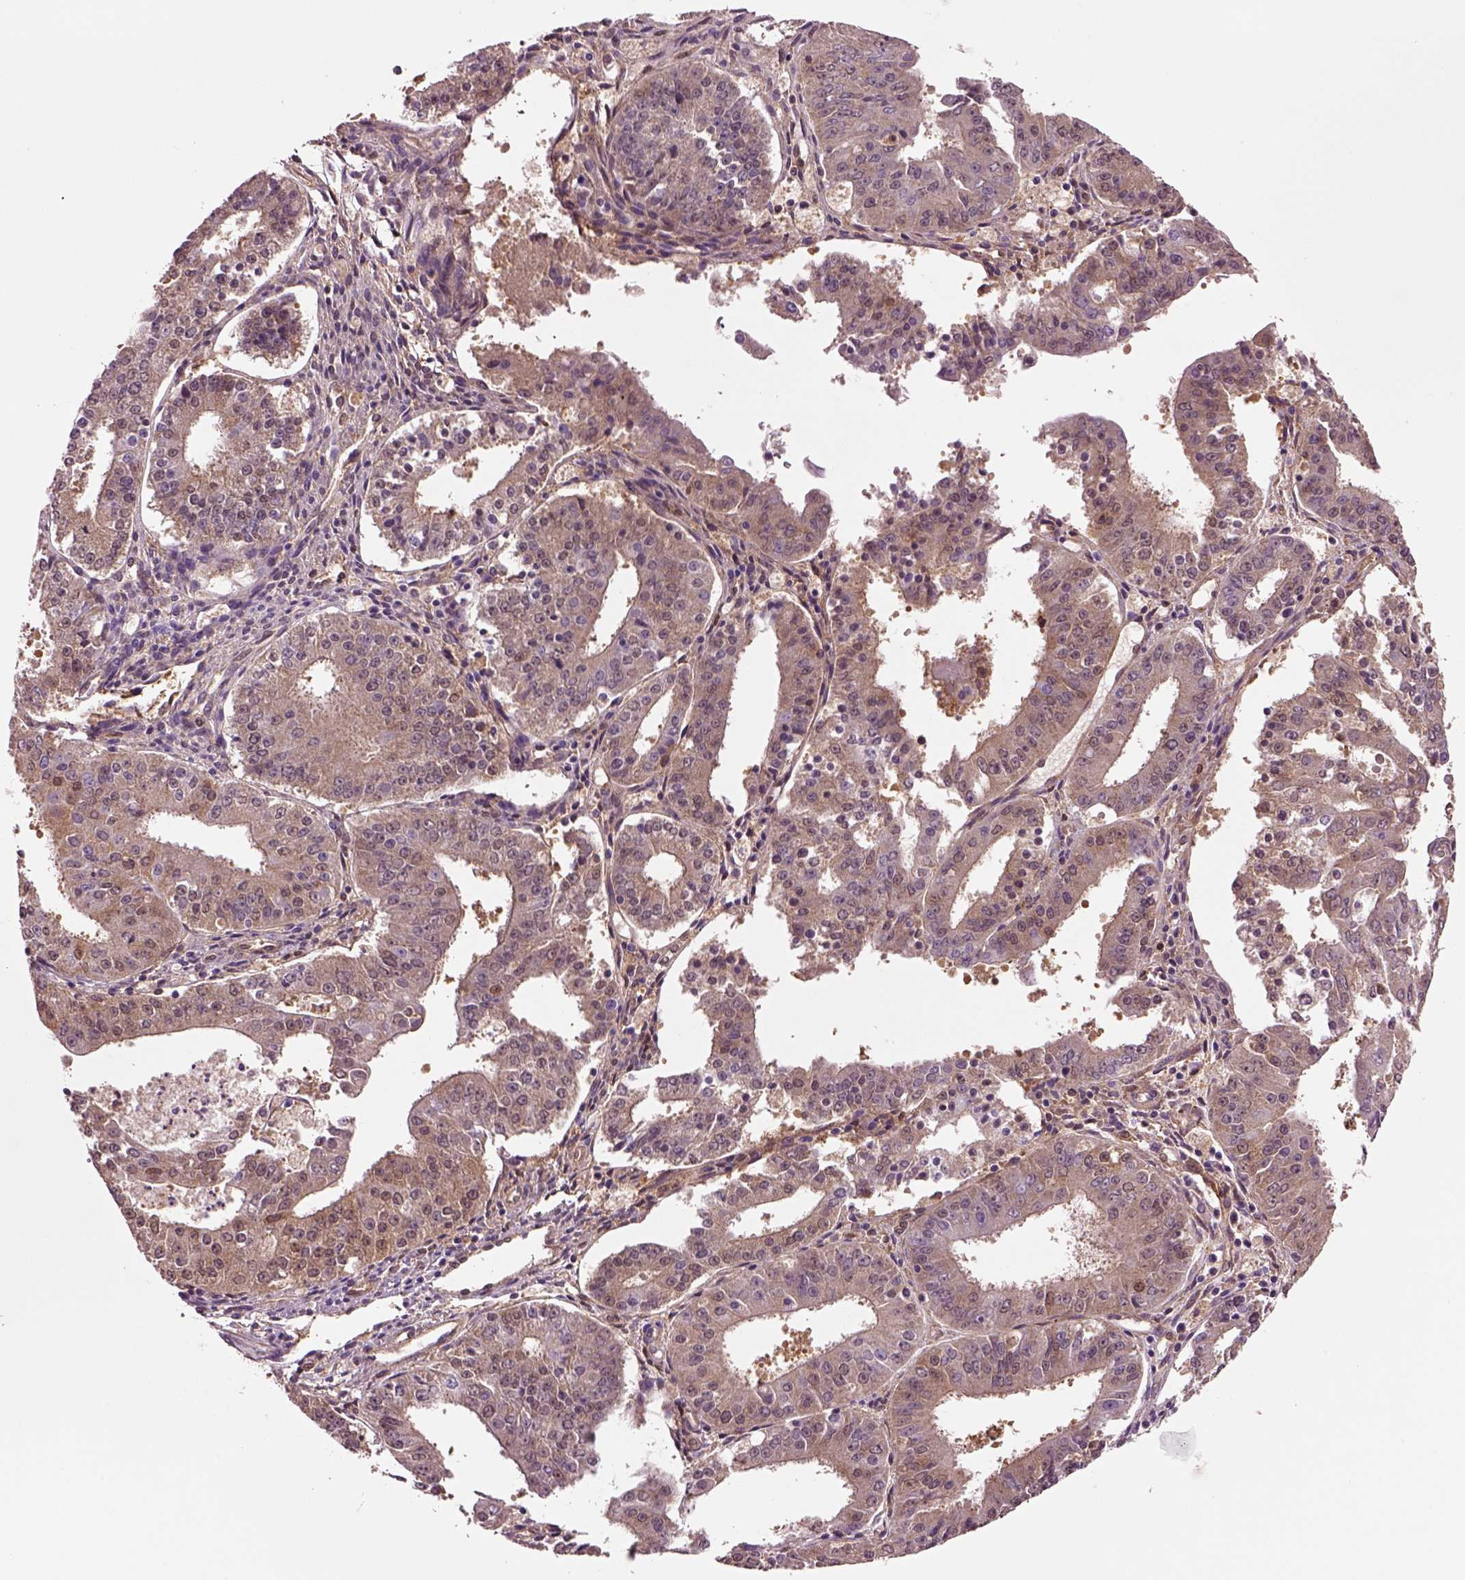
{"staining": {"intensity": "moderate", "quantity": ">75%", "location": "cytoplasmic/membranous"}, "tissue": "ovarian cancer", "cell_type": "Tumor cells", "image_type": "cancer", "snomed": [{"axis": "morphology", "description": "Carcinoma, endometroid"}, {"axis": "topography", "description": "Ovary"}], "caption": "A histopathology image of human ovarian endometroid carcinoma stained for a protein shows moderate cytoplasmic/membranous brown staining in tumor cells.", "gene": "MDP1", "patient": {"sex": "female", "age": 42}}